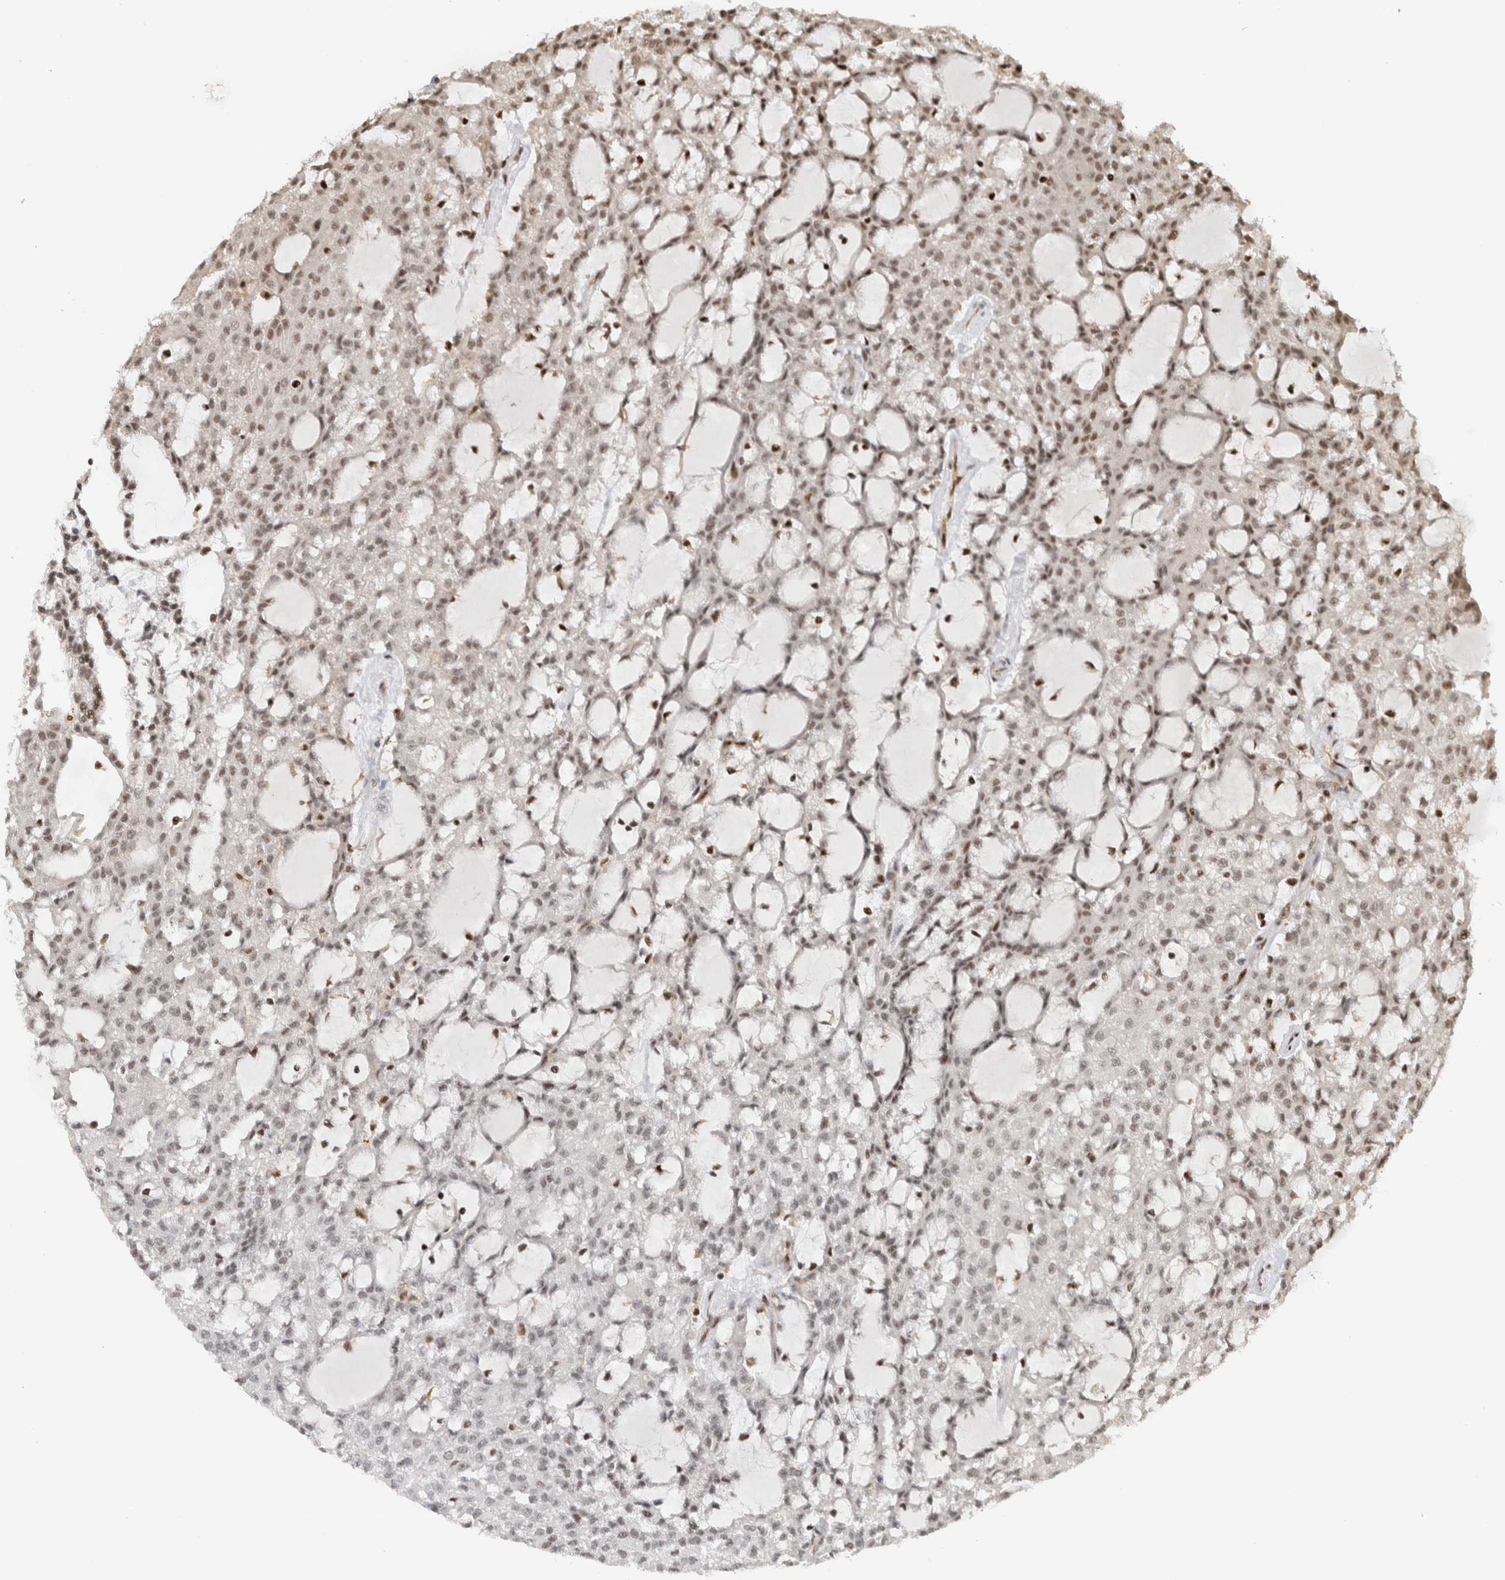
{"staining": {"intensity": "weak", "quantity": "<25%", "location": "nuclear"}, "tissue": "renal cancer", "cell_type": "Tumor cells", "image_type": "cancer", "snomed": [{"axis": "morphology", "description": "Adenocarcinoma, NOS"}, {"axis": "topography", "description": "Kidney"}], "caption": "Adenocarcinoma (renal) stained for a protein using immunohistochemistry (IHC) exhibits no expression tumor cells.", "gene": "SNRNP40", "patient": {"sex": "male", "age": 63}}